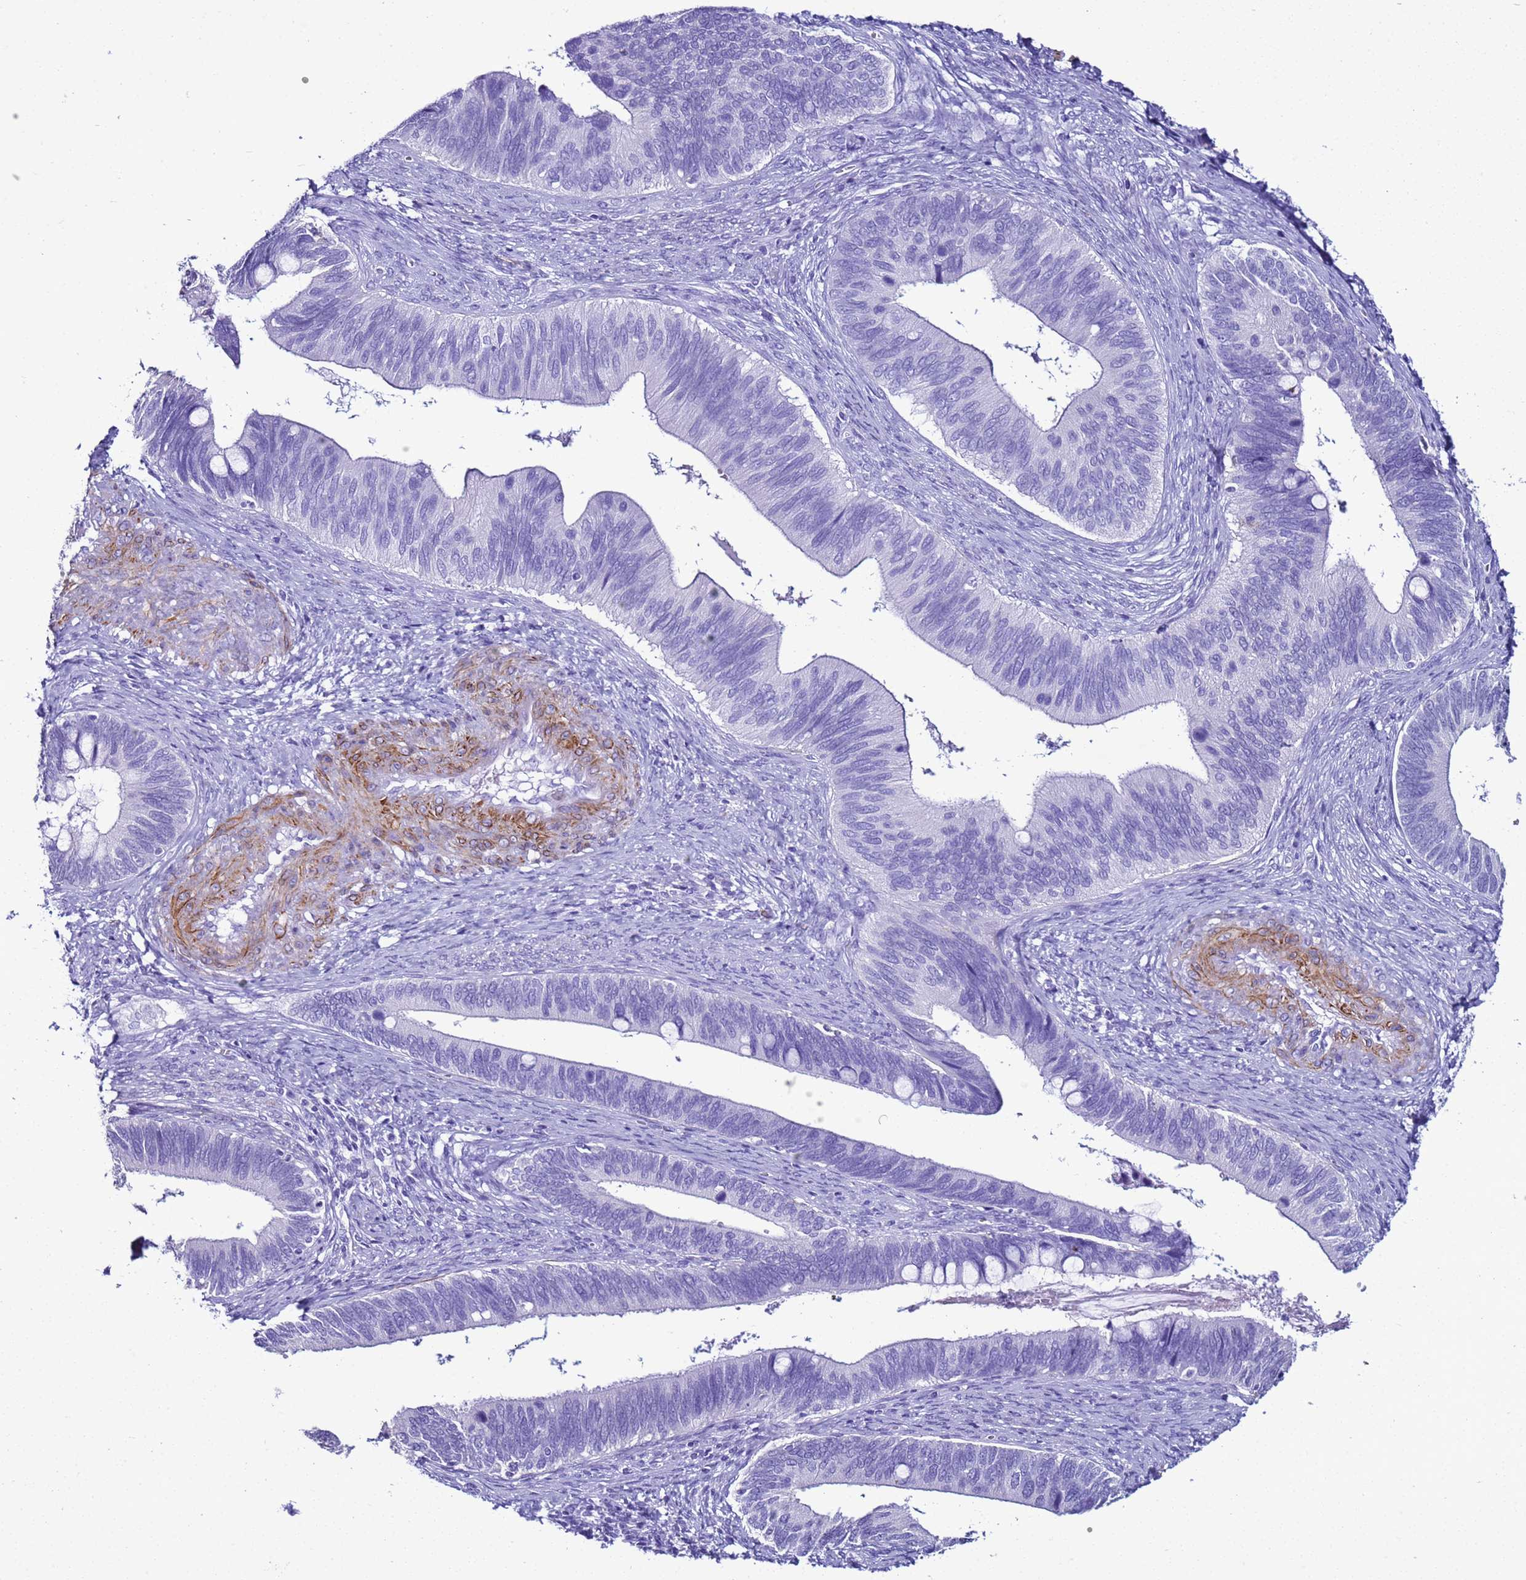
{"staining": {"intensity": "negative", "quantity": "none", "location": "none"}, "tissue": "cervical cancer", "cell_type": "Tumor cells", "image_type": "cancer", "snomed": [{"axis": "morphology", "description": "Adenocarcinoma, NOS"}, {"axis": "topography", "description": "Cervix"}], "caption": "This is an immunohistochemistry image of cervical cancer (adenocarcinoma). There is no expression in tumor cells.", "gene": "LCMT1", "patient": {"sex": "female", "age": 42}}